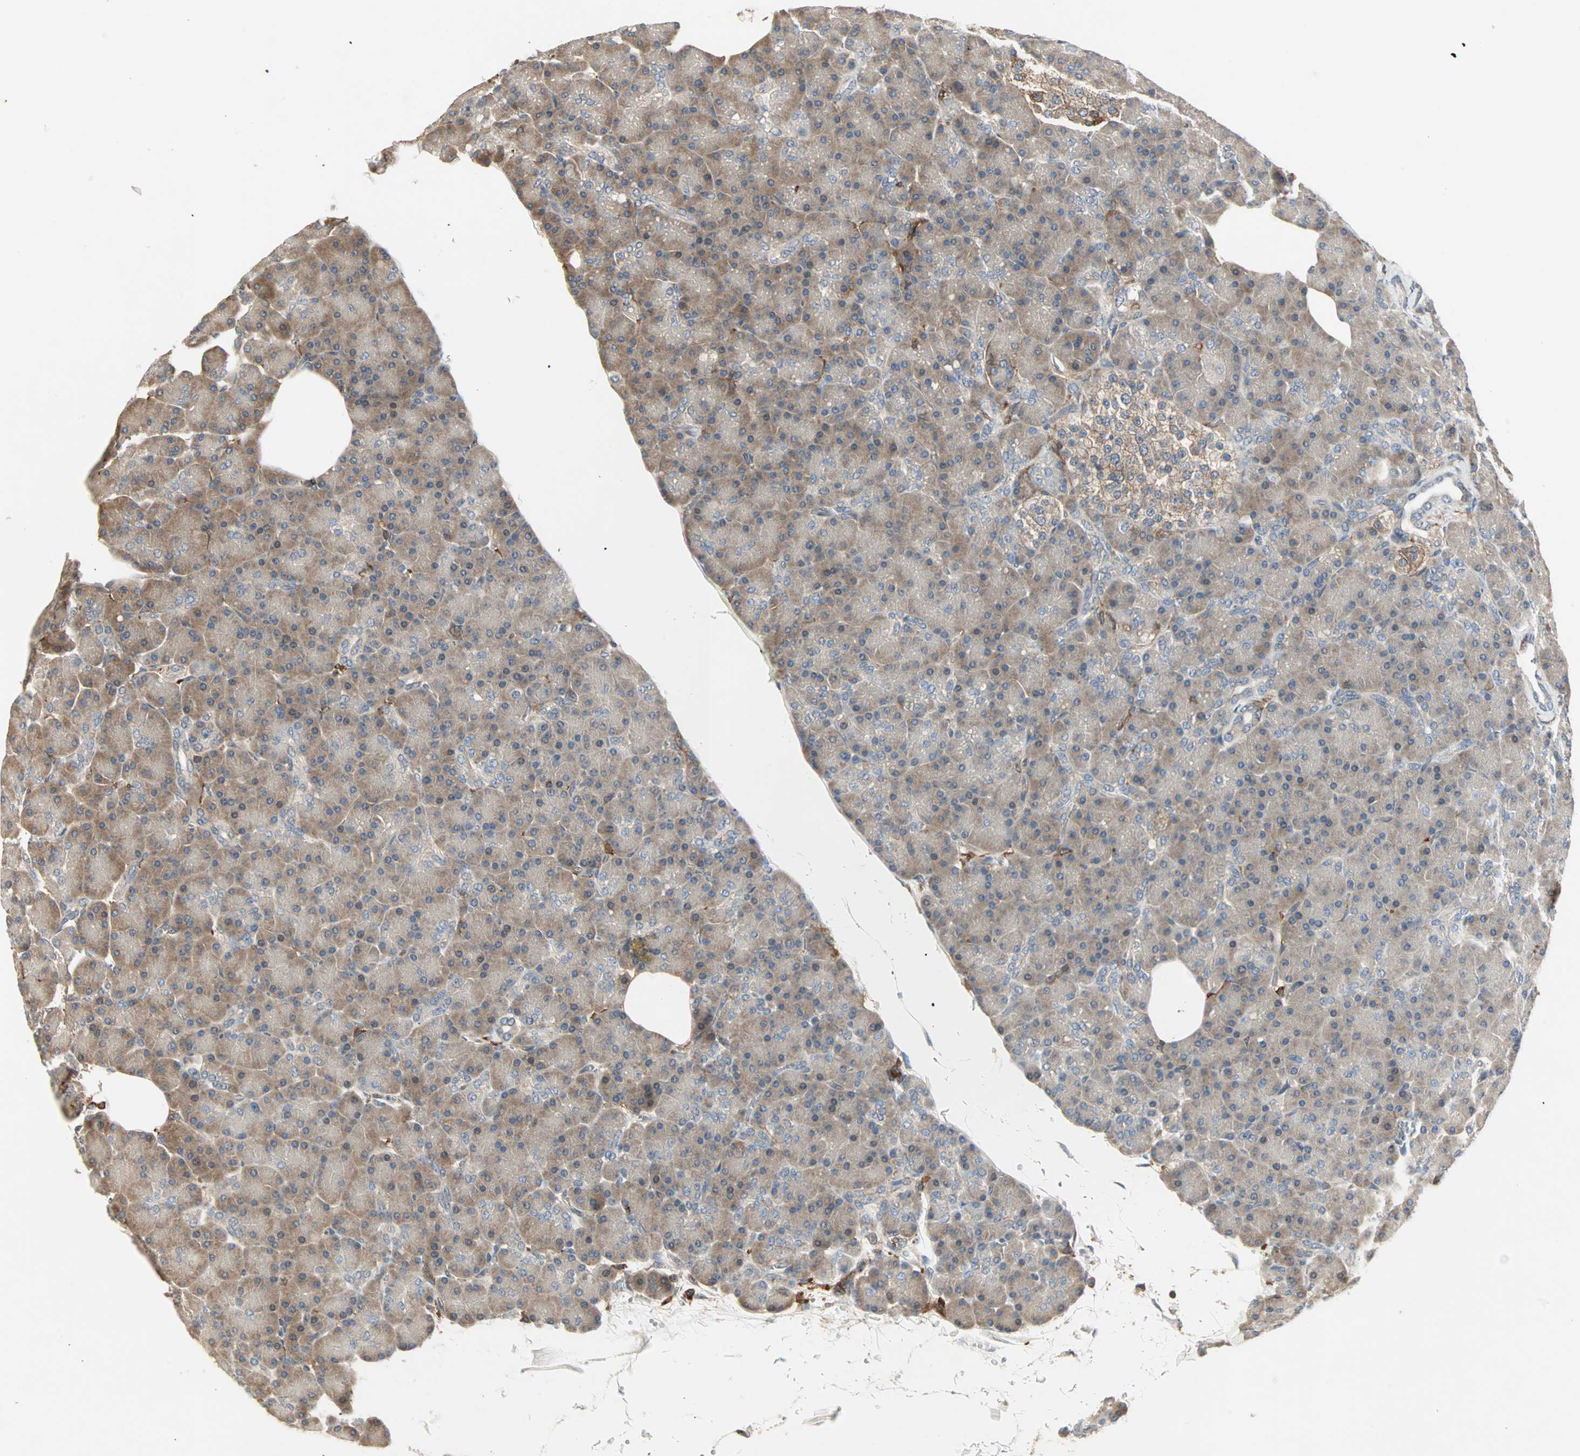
{"staining": {"intensity": "moderate", "quantity": ">75%", "location": "cytoplasmic/membranous"}, "tissue": "pancreas", "cell_type": "Exocrine glandular cells", "image_type": "normal", "snomed": [{"axis": "morphology", "description": "Normal tissue, NOS"}, {"axis": "topography", "description": "Pancreas"}], "caption": "Immunohistochemistry (IHC) of normal pancreas exhibits medium levels of moderate cytoplasmic/membranous expression in about >75% of exocrine glandular cells.", "gene": "GNAI2", "patient": {"sex": "female", "age": 43}}